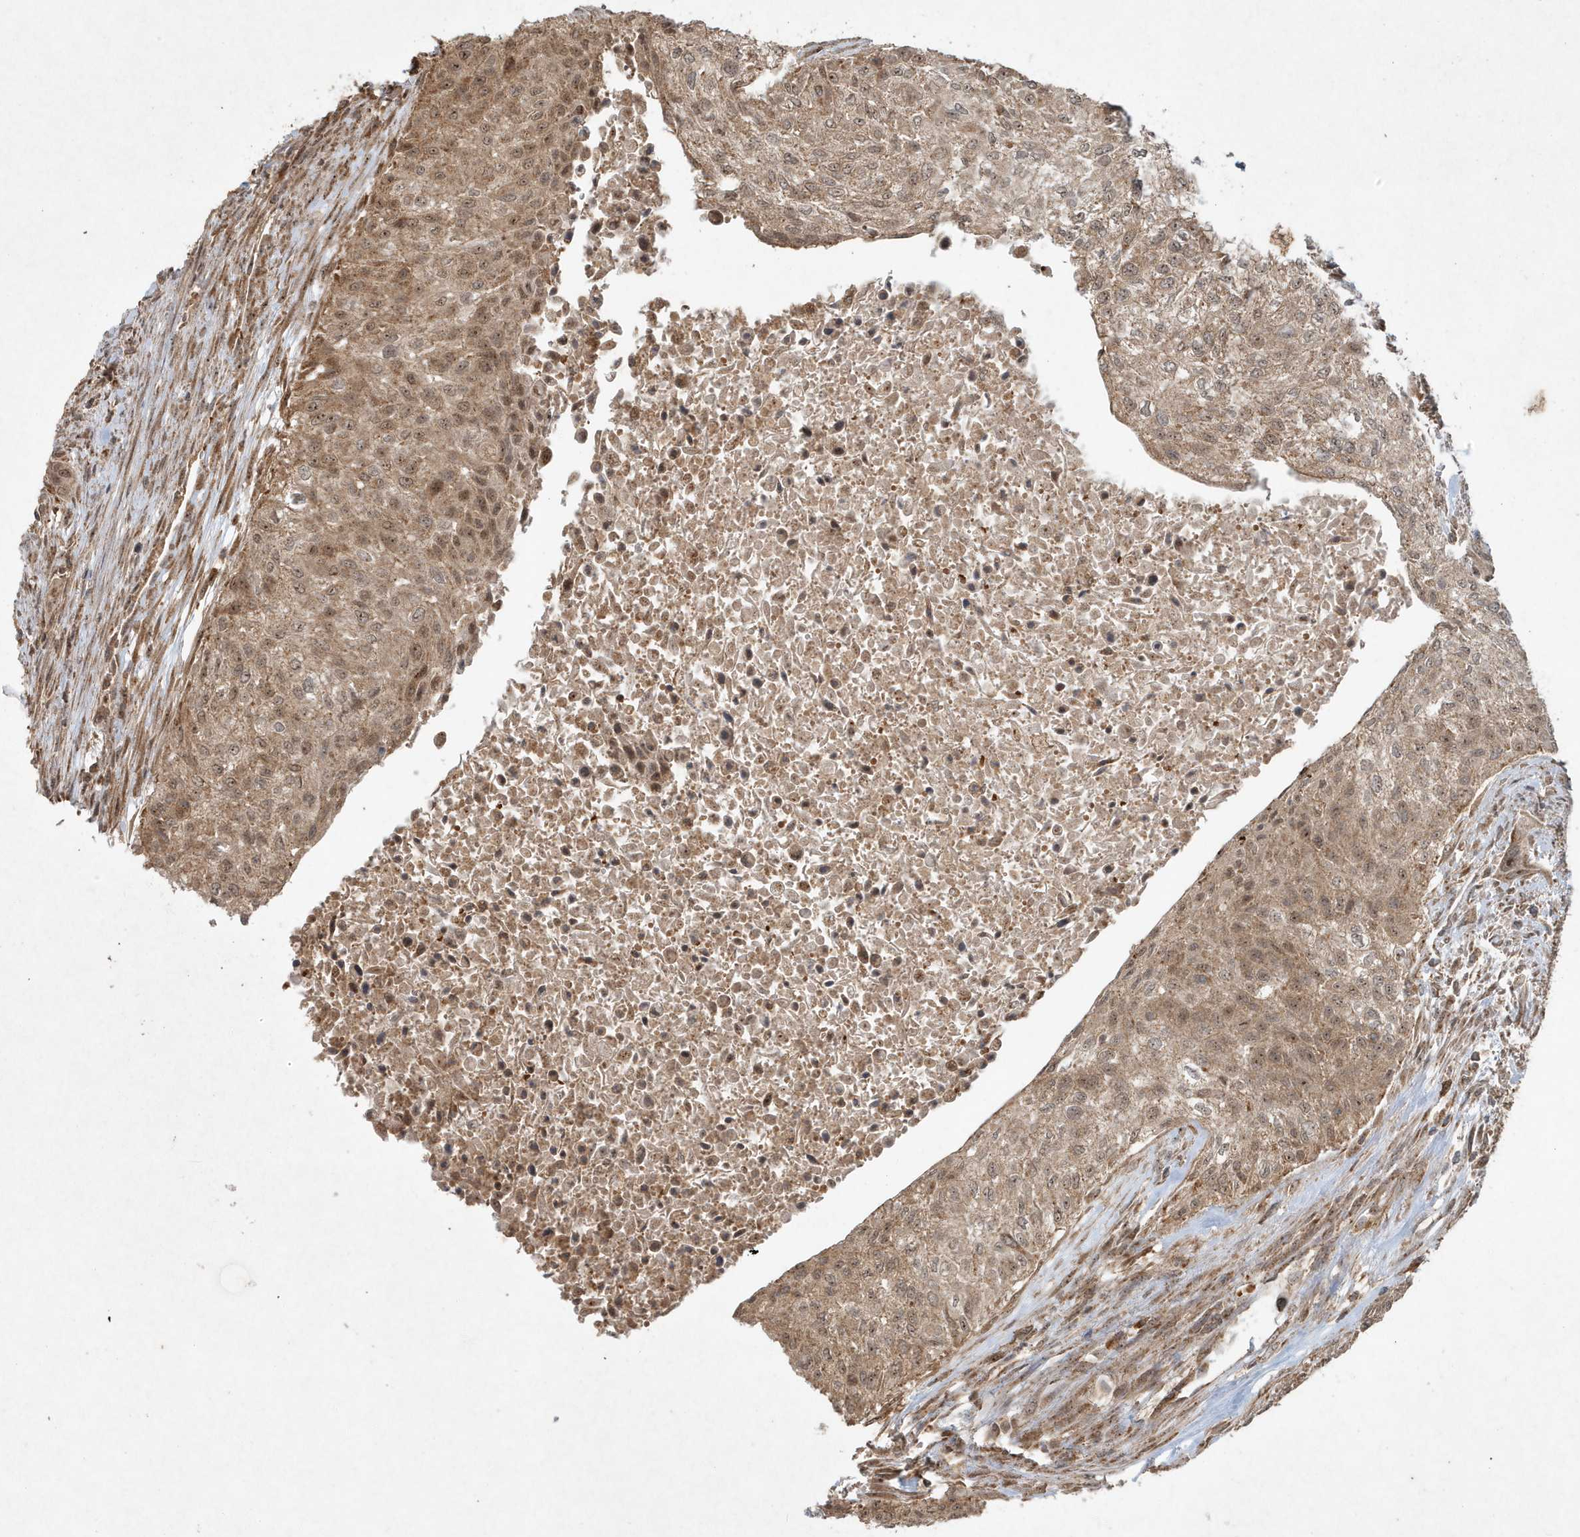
{"staining": {"intensity": "moderate", "quantity": ">75%", "location": "cytoplasmic/membranous,nuclear"}, "tissue": "urothelial cancer", "cell_type": "Tumor cells", "image_type": "cancer", "snomed": [{"axis": "morphology", "description": "Urothelial carcinoma, High grade"}, {"axis": "topography", "description": "Urinary bladder"}], "caption": "DAB (3,3'-diaminobenzidine) immunohistochemical staining of human high-grade urothelial carcinoma displays moderate cytoplasmic/membranous and nuclear protein positivity in about >75% of tumor cells. The protein of interest is shown in brown color, while the nuclei are stained blue.", "gene": "ABCB9", "patient": {"sex": "male", "age": 35}}